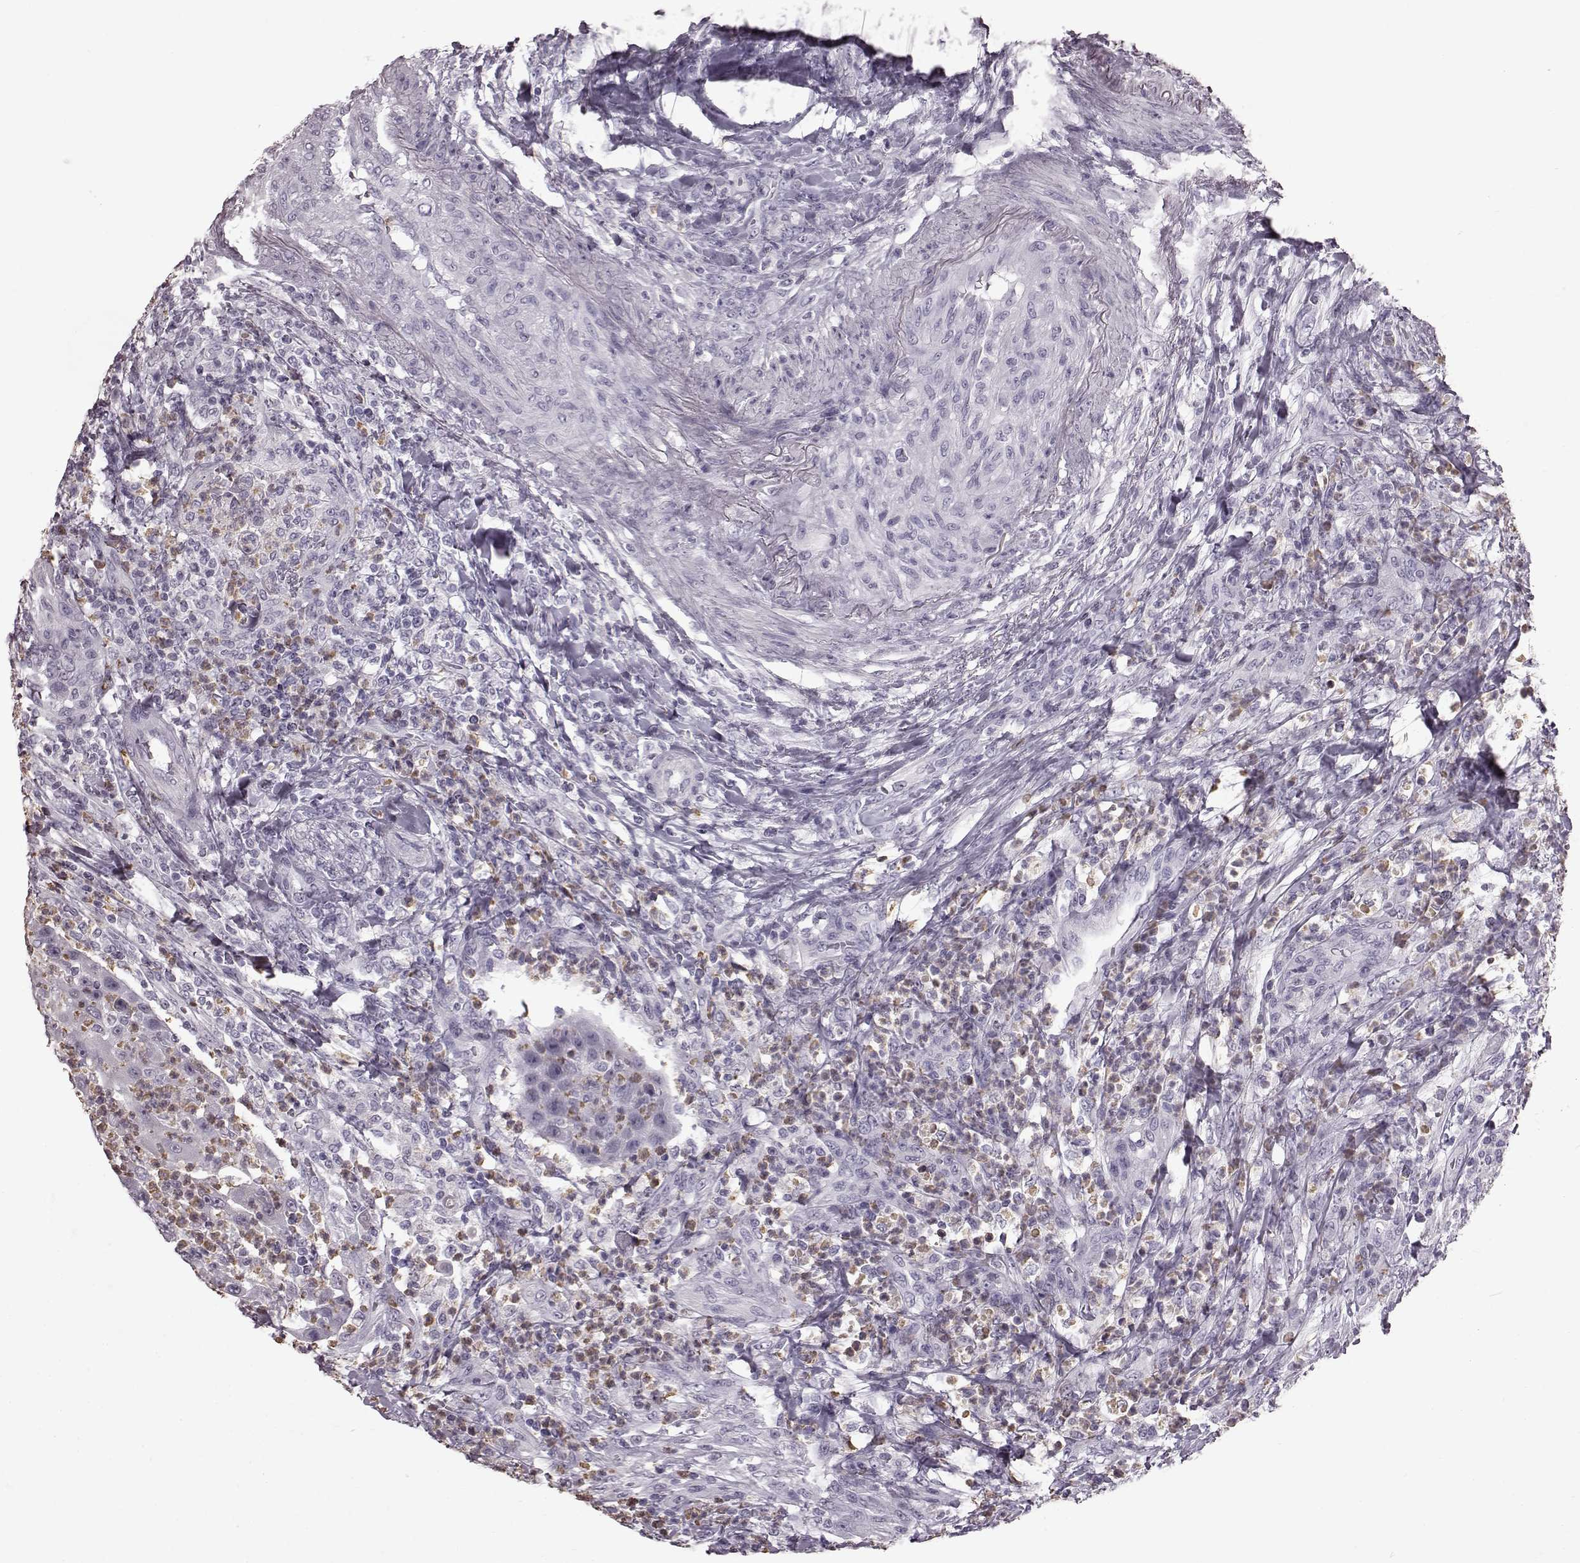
{"staining": {"intensity": "negative", "quantity": "none", "location": "none"}, "tissue": "head and neck cancer", "cell_type": "Tumor cells", "image_type": "cancer", "snomed": [{"axis": "morphology", "description": "Squamous cell carcinoma, NOS"}, {"axis": "topography", "description": "Head-Neck"}], "caption": "The histopathology image exhibits no significant staining in tumor cells of squamous cell carcinoma (head and neck).", "gene": "FUT4", "patient": {"sex": "male", "age": 69}}